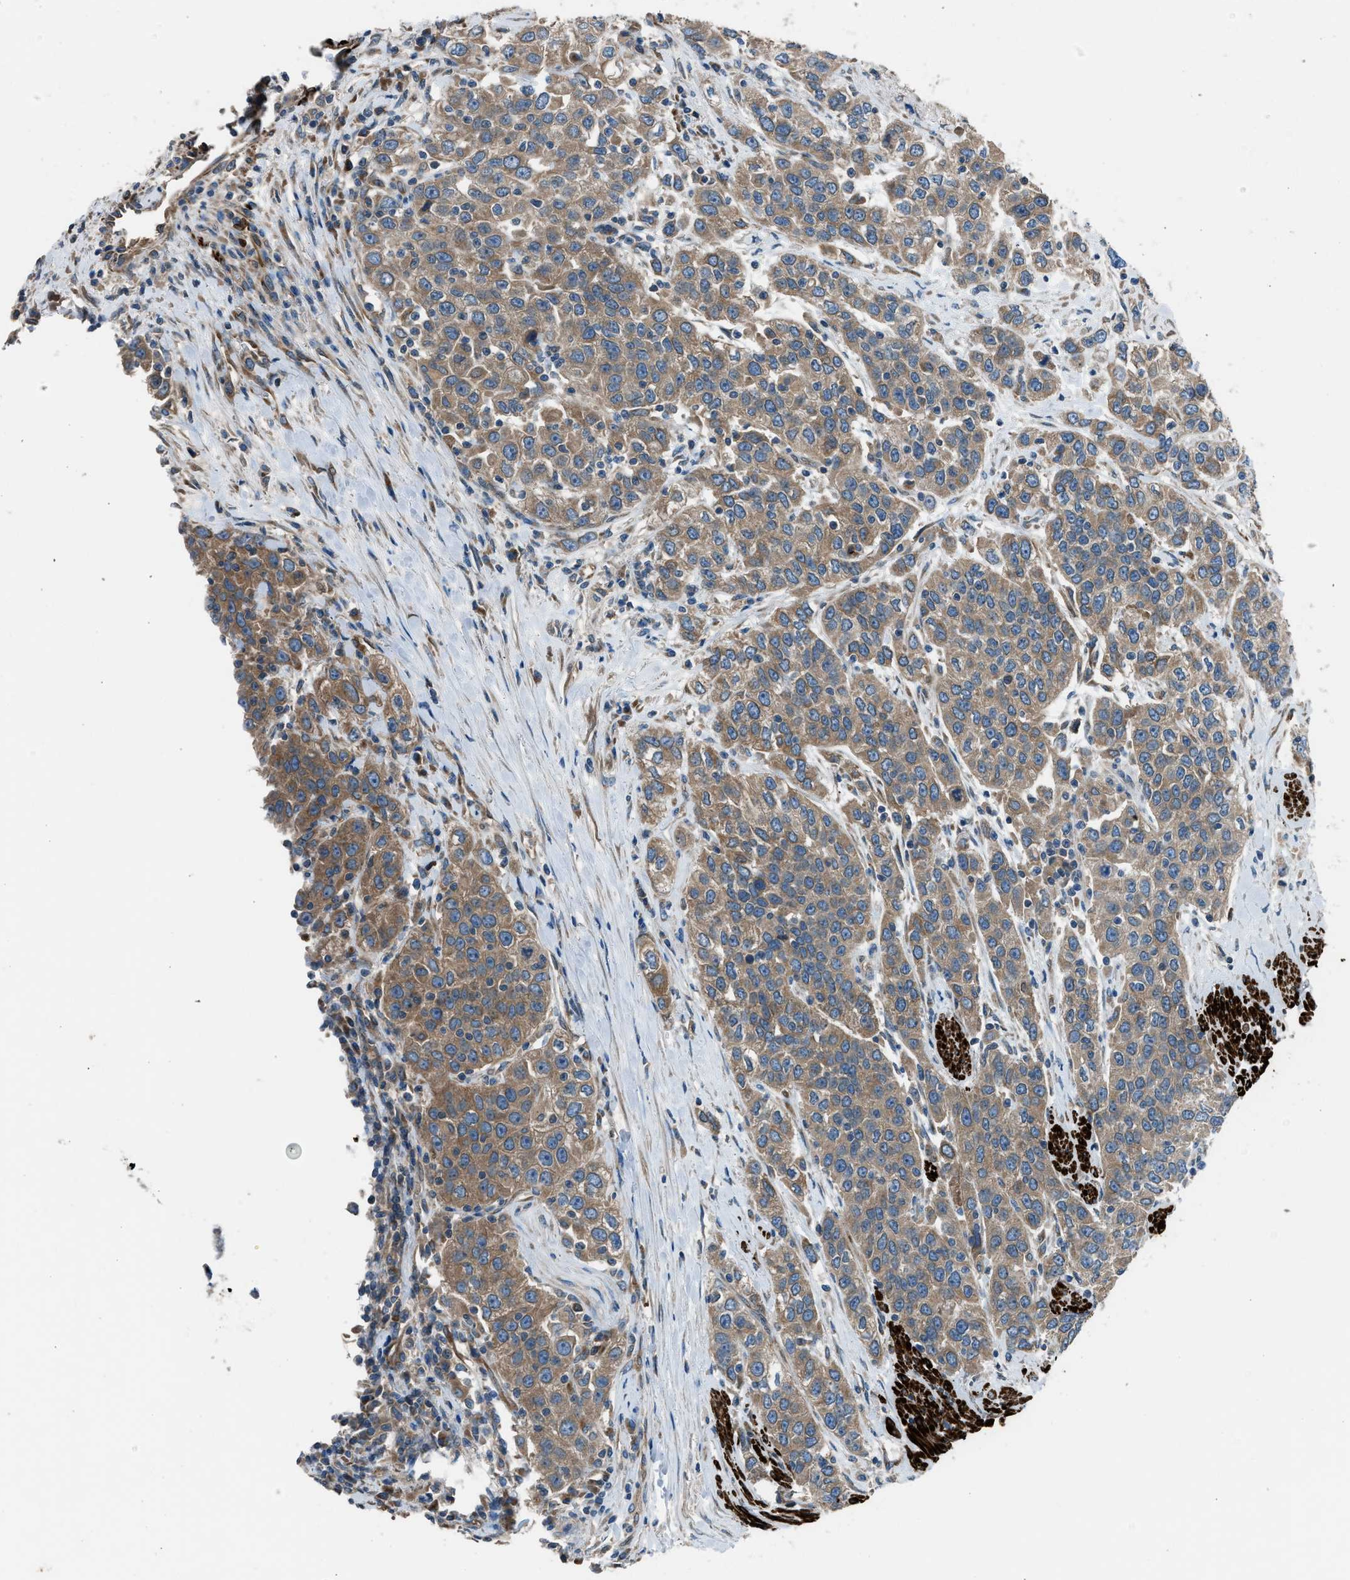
{"staining": {"intensity": "moderate", "quantity": ">75%", "location": "cytoplasmic/membranous"}, "tissue": "urothelial cancer", "cell_type": "Tumor cells", "image_type": "cancer", "snomed": [{"axis": "morphology", "description": "Urothelial carcinoma, High grade"}, {"axis": "topography", "description": "Urinary bladder"}], "caption": "The photomicrograph shows a brown stain indicating the presence of a protein in the cytoplasmic/membranous of tumor cells in urothelial carcinoma (high-grade).", "gene": "LMBR1", "patient": {"sex": "female", "age": 80}}